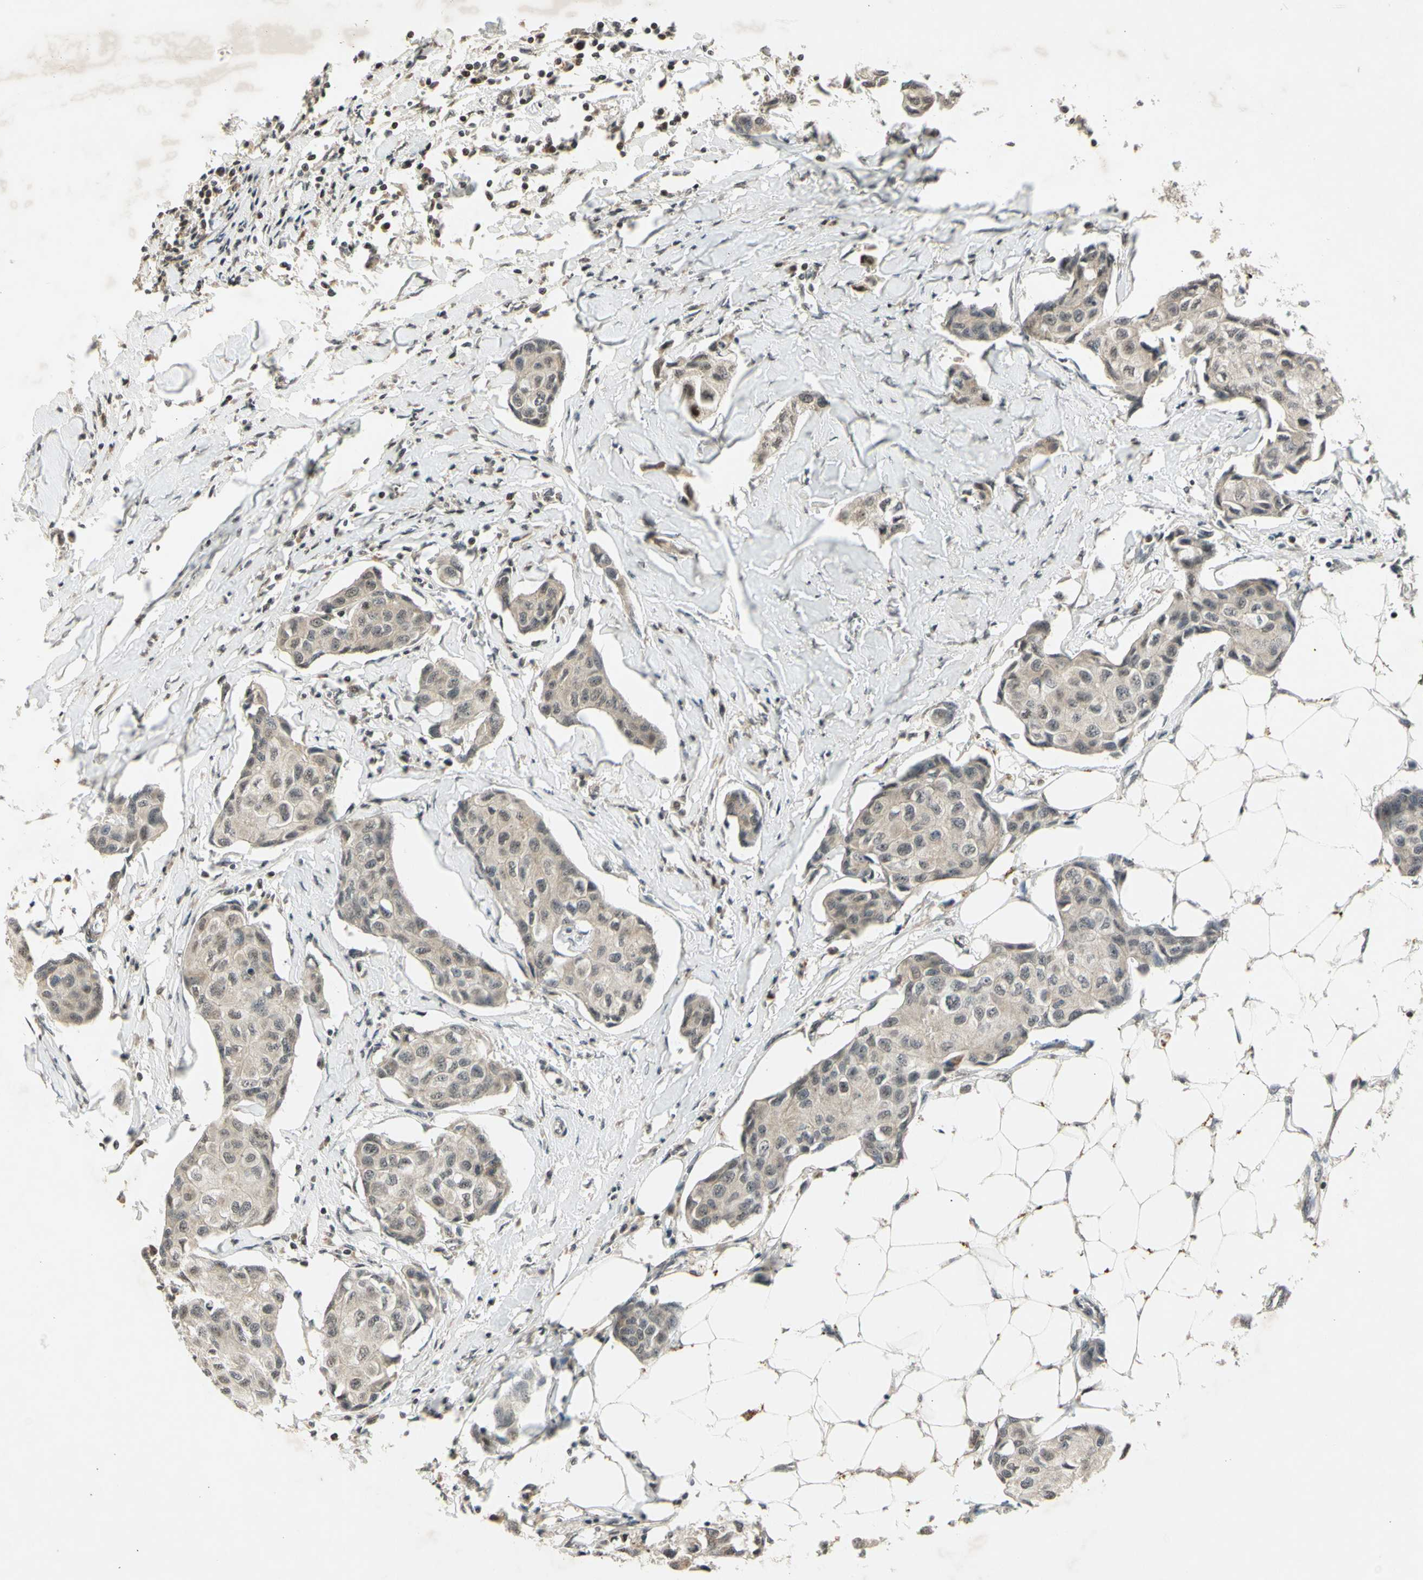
{"staining": {"intensity": "weak", "quantity": ">75%", "location": "cytoplasmic/membranous"}, "tissue": "breast cancer", "cell_type": "Tumor cells", "image_type": "cancer", "snomed": [{"axis": "morphology", "description": "Duct carcinoma"}, {"axis": "topography", "description": "Breast"}], "caption": "About >75% of tumor cells in breast cancer show weak cytoplasmic/membranous protein staining as visualized by brown immunohistochemical staining.", "gene": "EFNB2", "patient": {"sex": "female", "age": 80}}